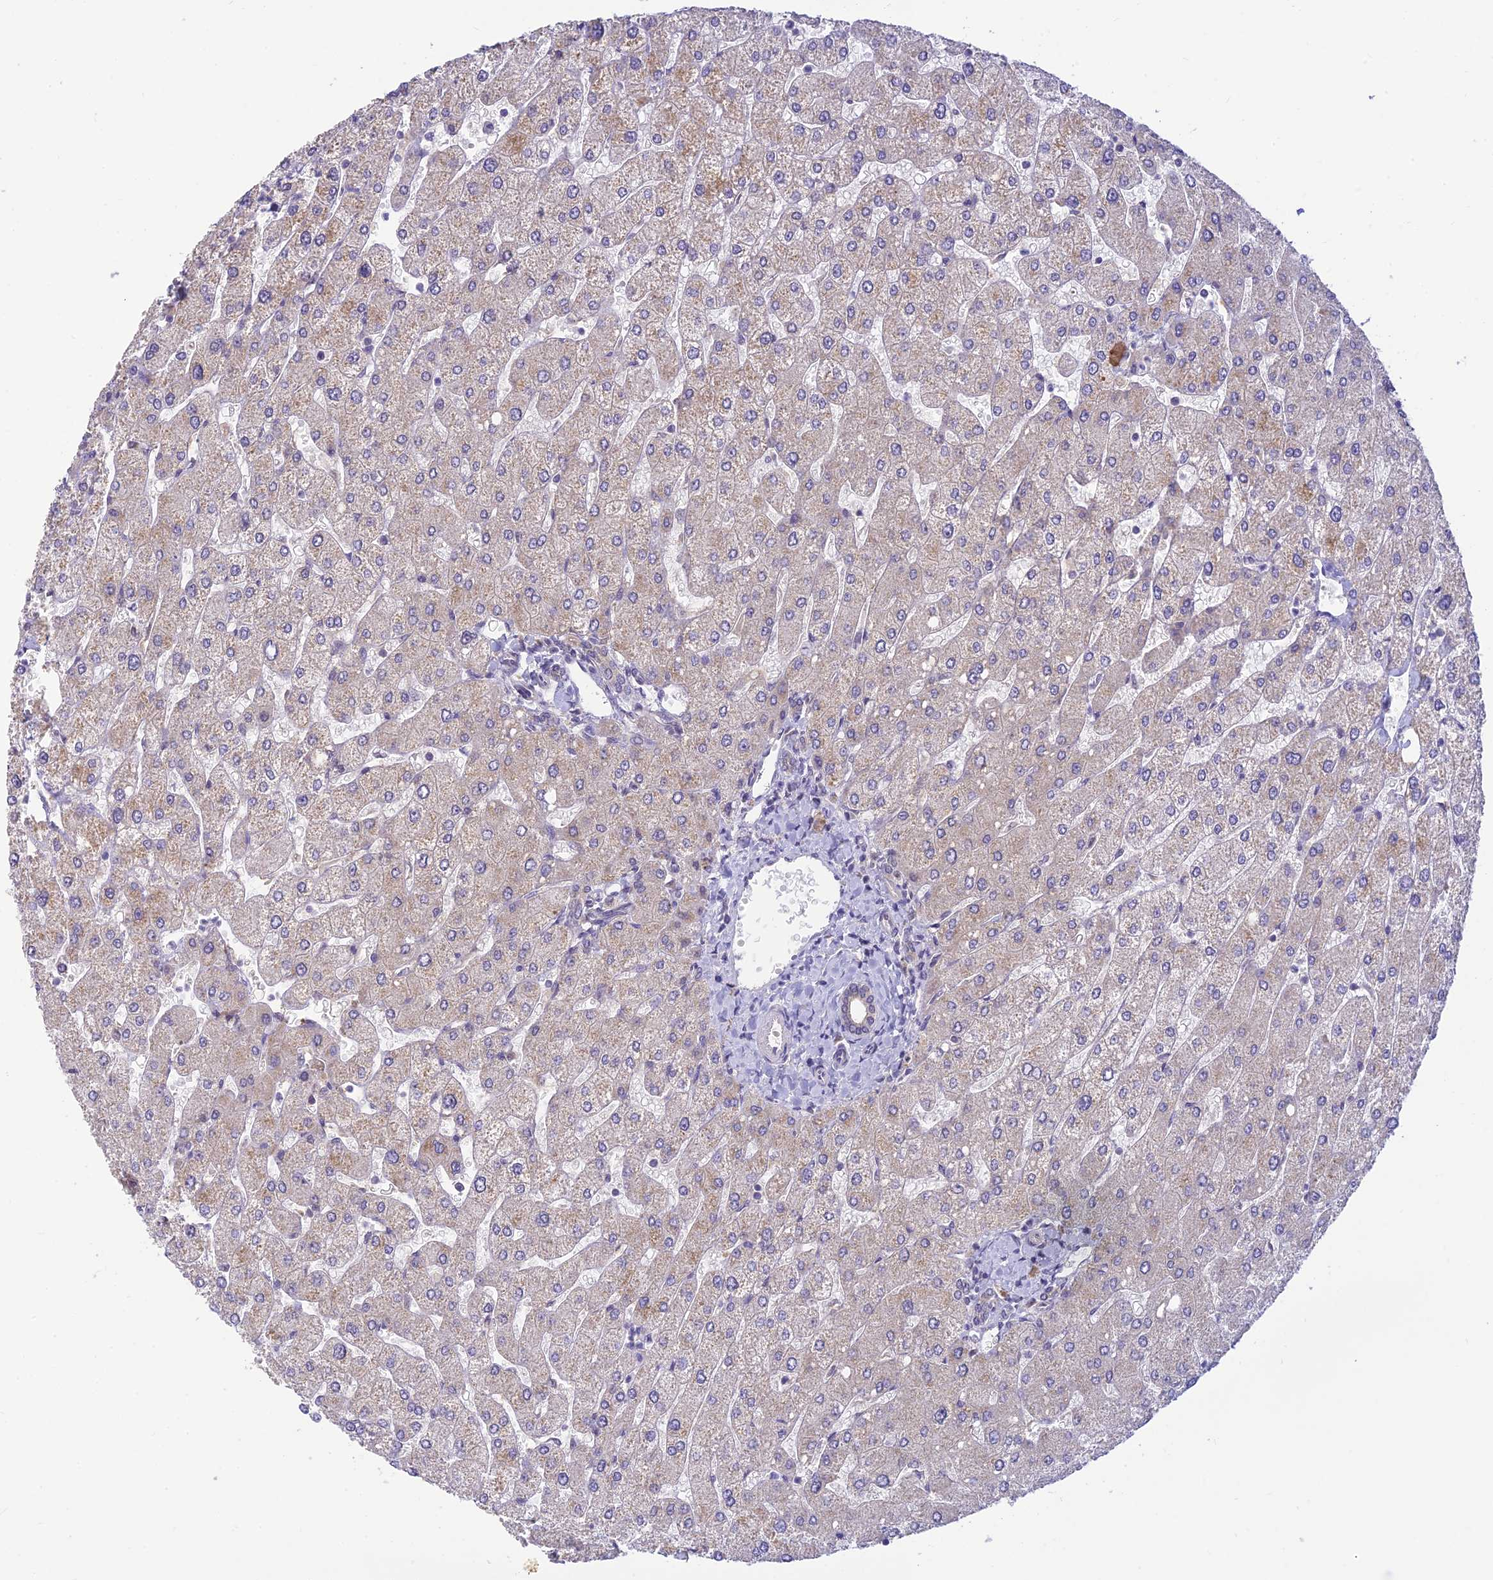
{"staining": {"intensity": "negative", "quantity": "none", "location": "none"}, "tissue": "liver", "cell_type": "Cholangiocytes", "image_type": "normal", "snomed": [{"axis": "morphology", "description": "Normal tissue, NOS"}, {"axis": "topography", "description": "Liver"}], "caption": "This is a histopathology image of immunohistochemistry (IHC) staining of benign liver, which shows no staining in cholangiocytes.", "gene": "SKIC8", "patient": {"sex": "male", "age": 55}}